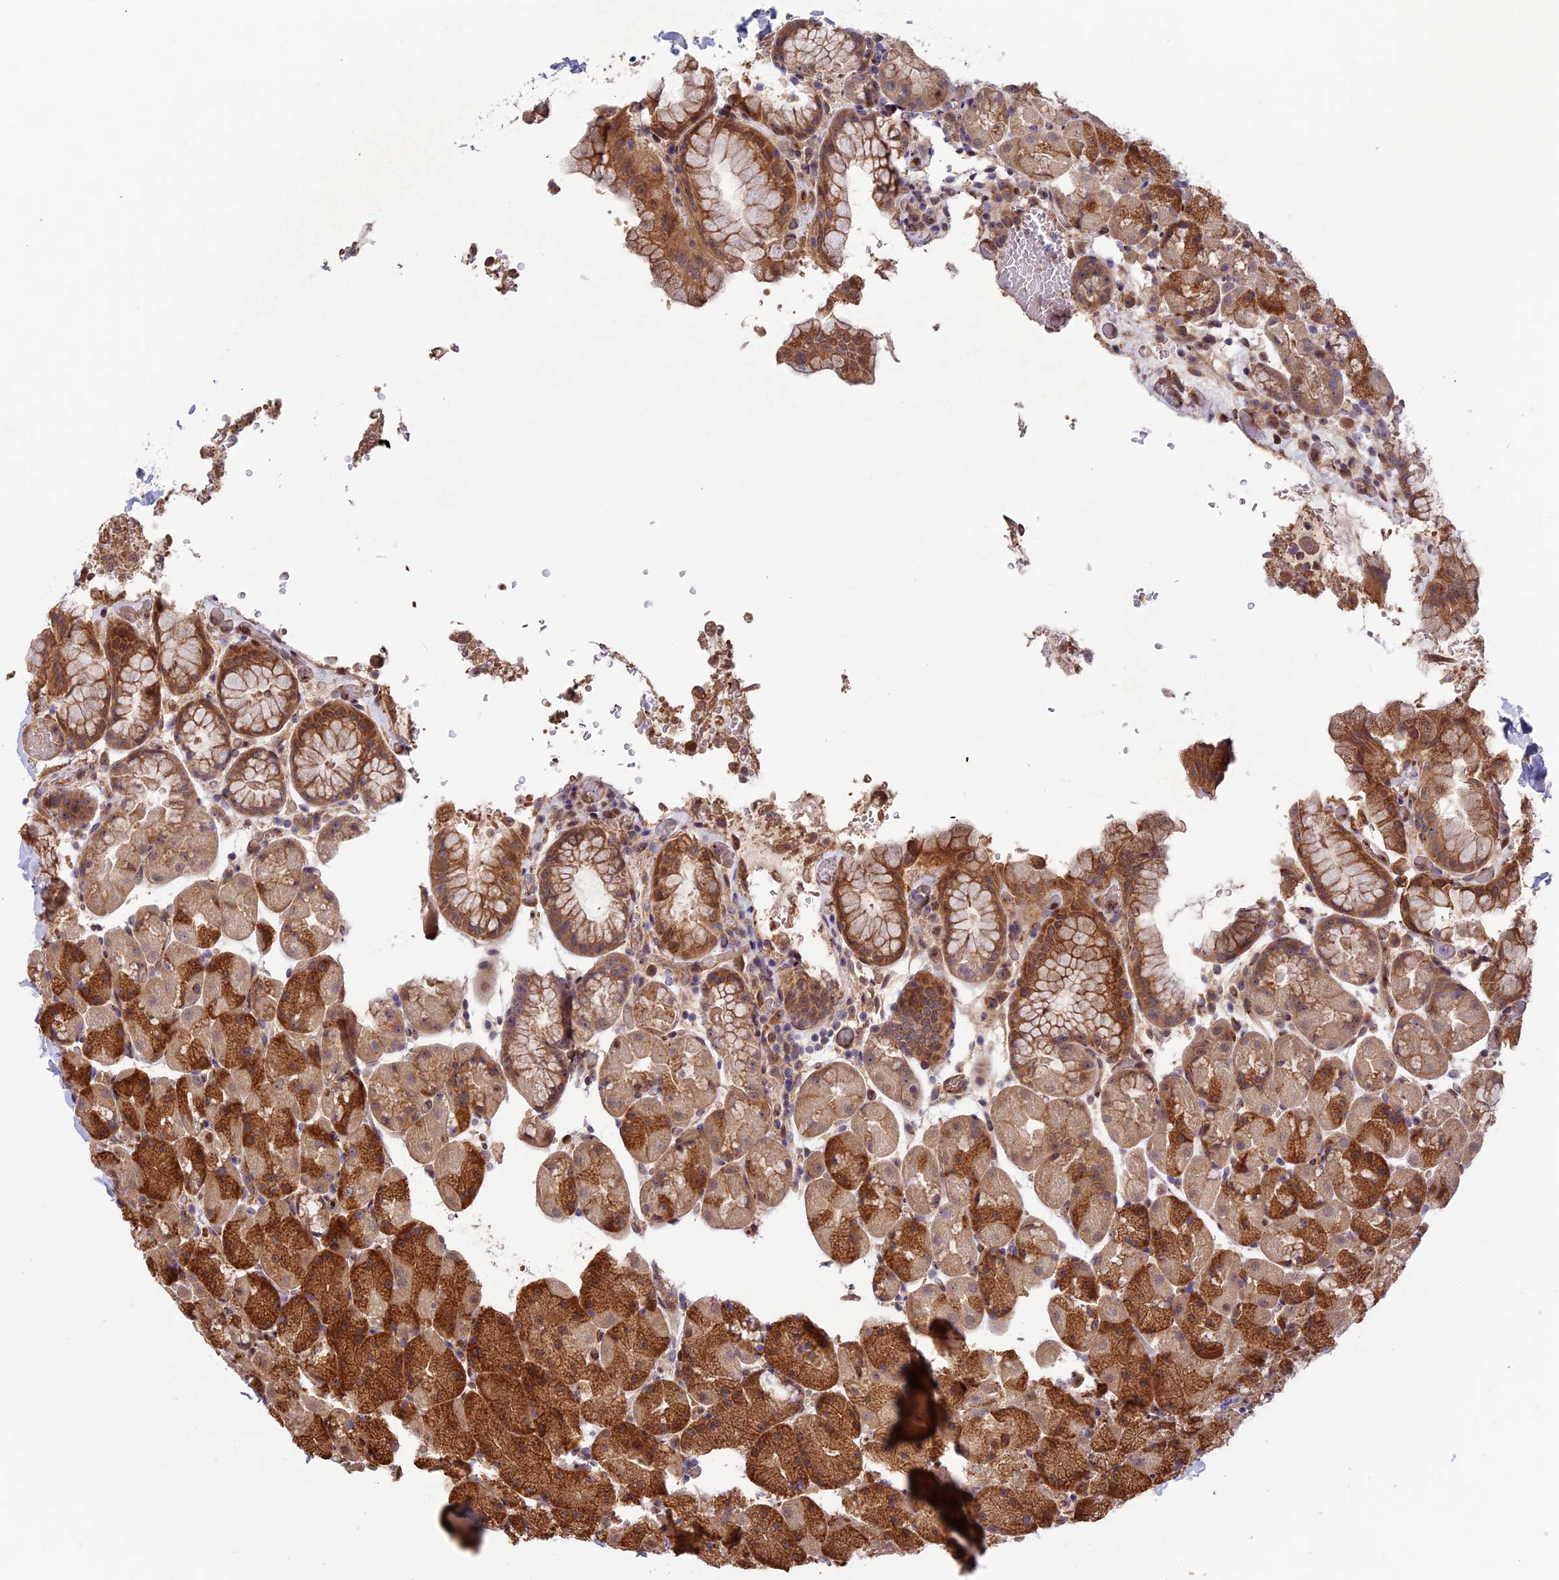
{"staining": {"intensity": "moderate", "quantity": ">75%", "location": "cytoplasmic/membranous"}, "tissue": "stomach", "cell_type": "Glandular cells", "image_type": "normal", "snomed": [{"axis": "morphology", "description": "Normal tissue, NOS"}, {"axis": "topography", "description": "Stomach, upper"}, {"axis": "topography", "description": "Stomach, lower"}], "caption": "This histopathology image exhibits IHC staining of normal human stomach, with medium moderate cytoplasmic/membranous positivity in approximately >75% of glandular cells.", "gene": "CCDC9B", "patient": {"sex": "male", "age": 67}}